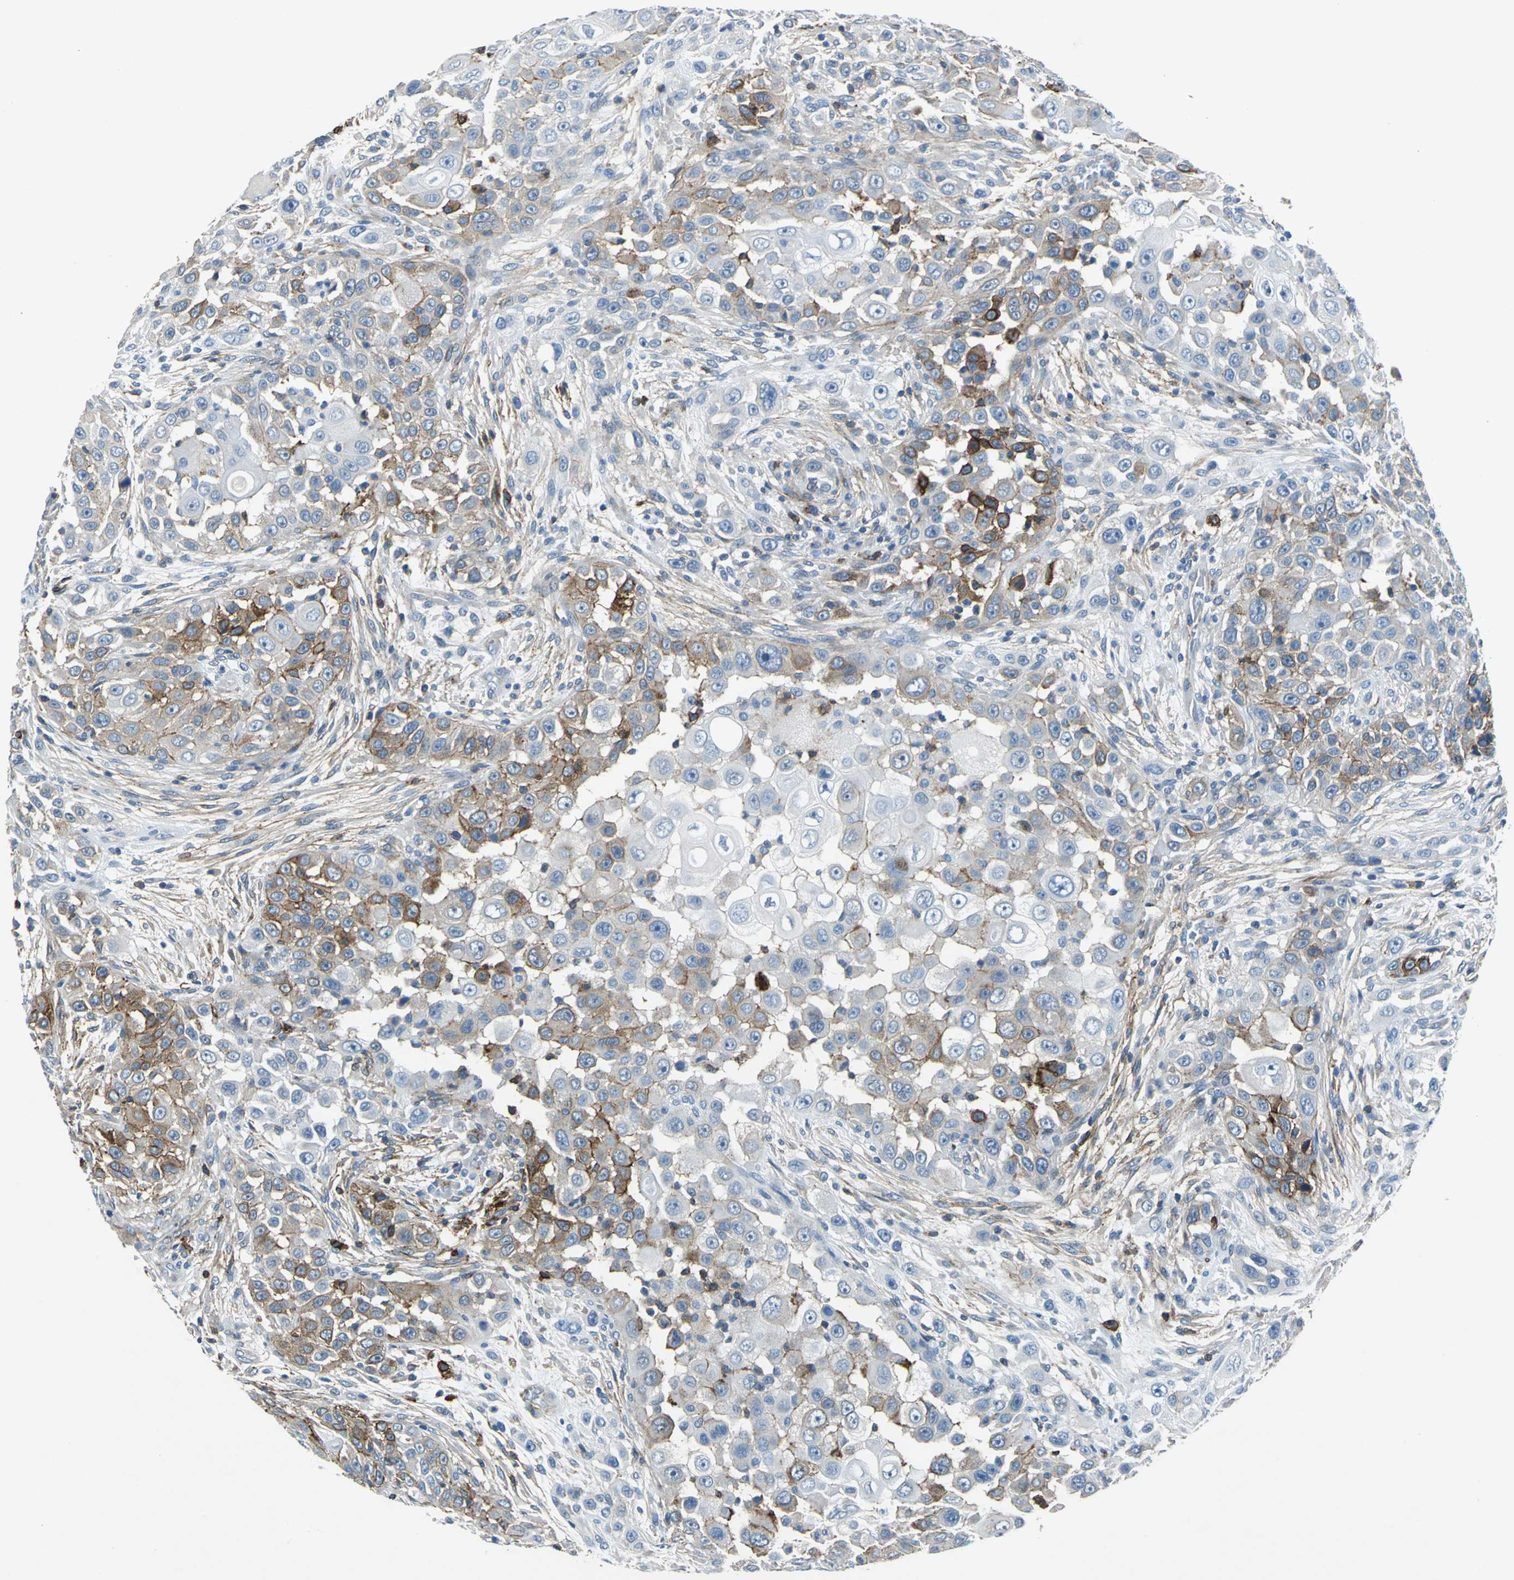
{"staining": {"intensity": "strong", "quantity": "25%-75%", "location": "cytoplasmic/membranous"}, "tissue": "head and neck cancer", "cell_type": "Tumor cells", "image_type": "cancer", "snomed": [{"axis": "morphology", "description": "Carcinoma, NOS"}, {"axis": "topography", "description": "Head-Neck"}], "caption": "An IHC image of neoplastic tissue is shown. Protein staining in brown highlights strong cytoplasmic/membranous positivity in head and neck cancer (carcinoma) within tumor cells. The staining is performed using DAB brown chromogen to label protein expression. The nuclei are counter-stained blue using hematoxylin.", "gene": "RPS13", "patient": {"sex": "male", "age": 87}}